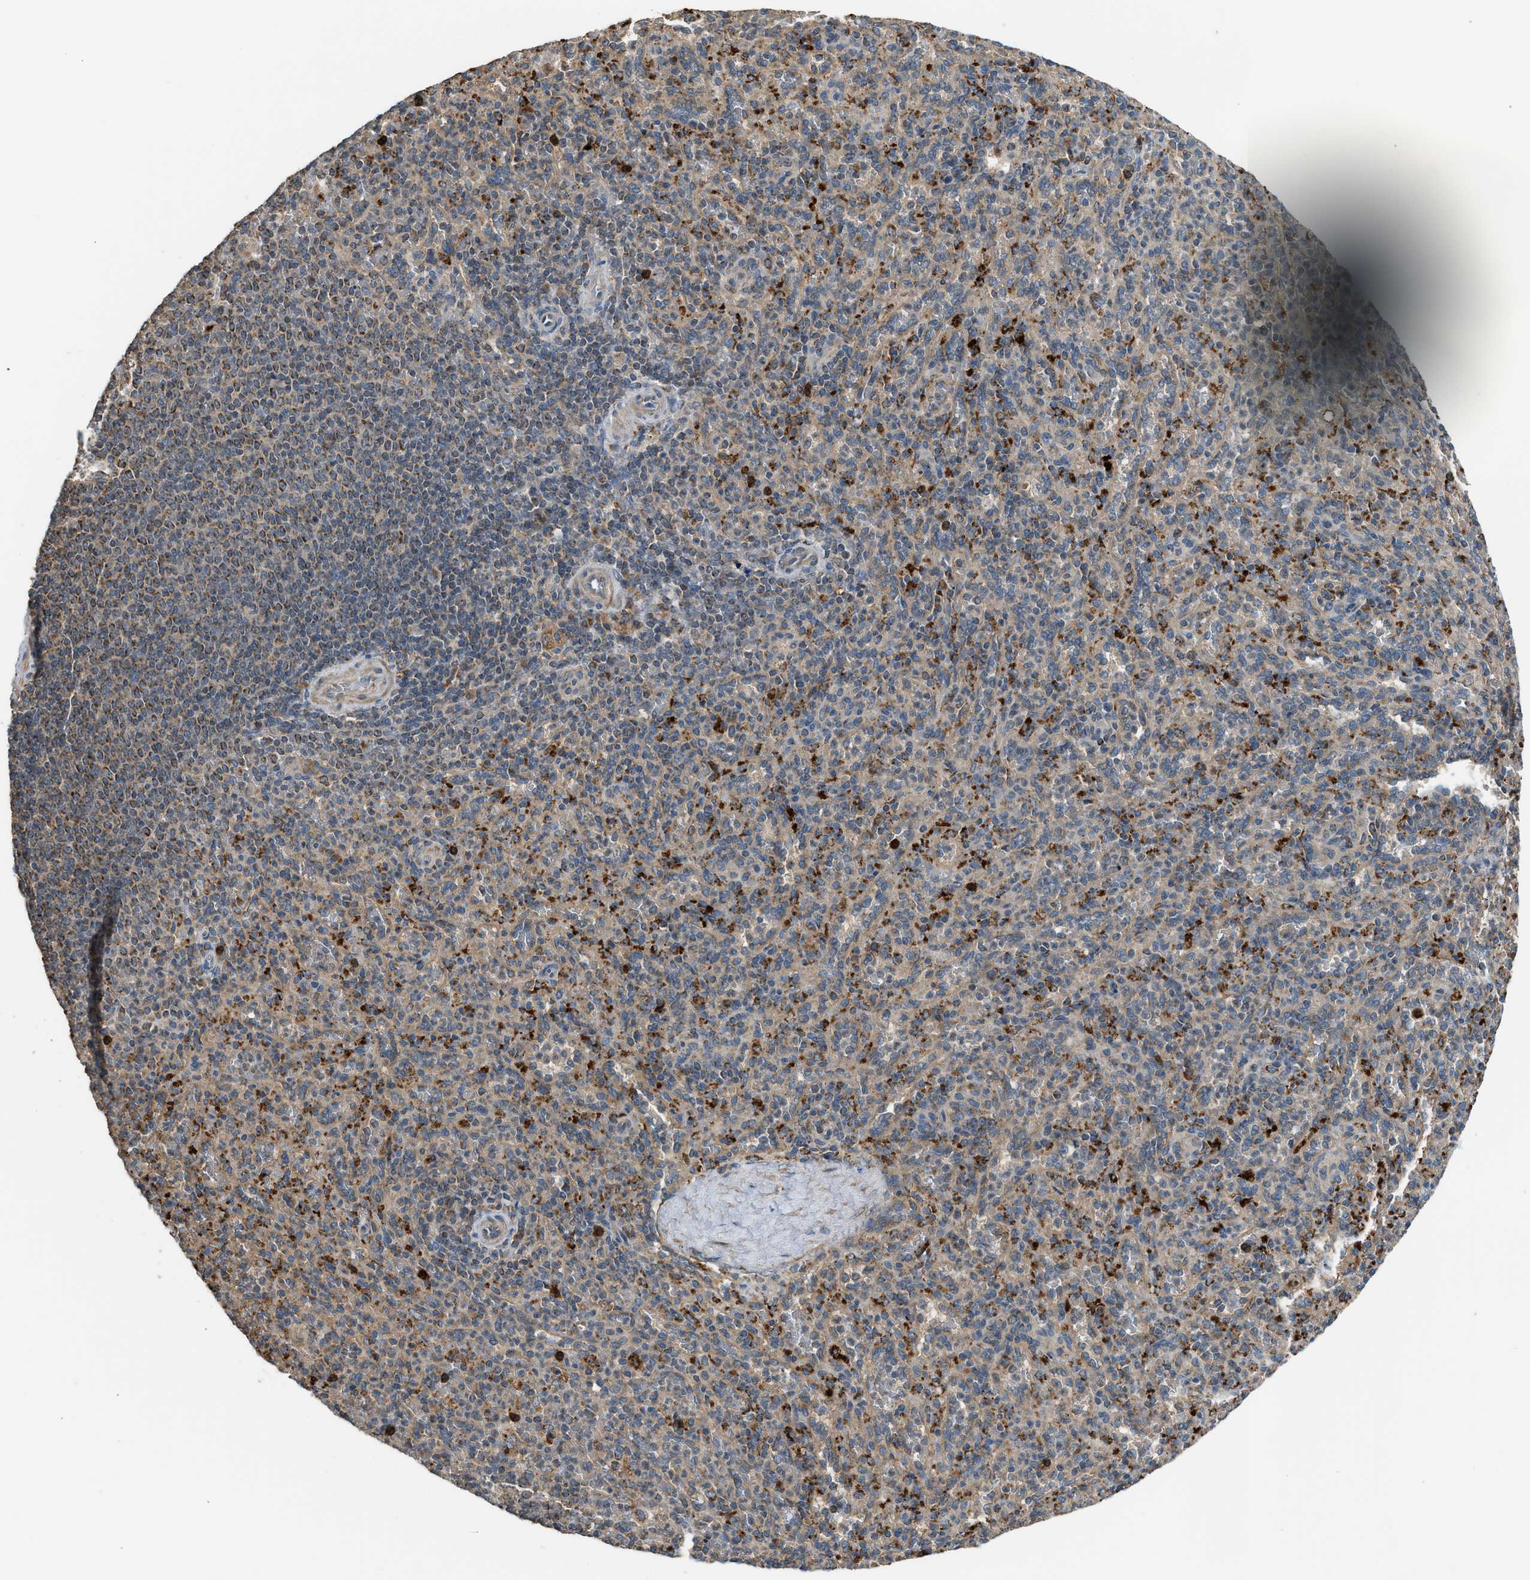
{"staining": {"intensity": "strong", "quantity": "<25%", "location": "cytoplasmic/membranous"}, "tissue": "spleen", "cell_type": "Cells in red pulp", "image_type": "normal", "snomed": [{"axis": "morphology", "description": "Normal tissue, NOS"}, {"axis": "topography", "description": "Spleen"}], "caption": "High-magnification brightfield microscopy of unremarkable spleen stained with DAB (3,3'-diaminobenzidine) (brown) and counterstained with hematoxylin (blue). cells in red pulp exhibit strong cytoplasmic/membranous staining is present in about<25% of cells. The protein is stained brown, and the nuclei are stained in blue (DAB (3,3'-diaminobenzidine) IHC with brightfield microscopy, high magnification).", "gene": "STARD3", "patient": {"sex": "male", "age": 36}}